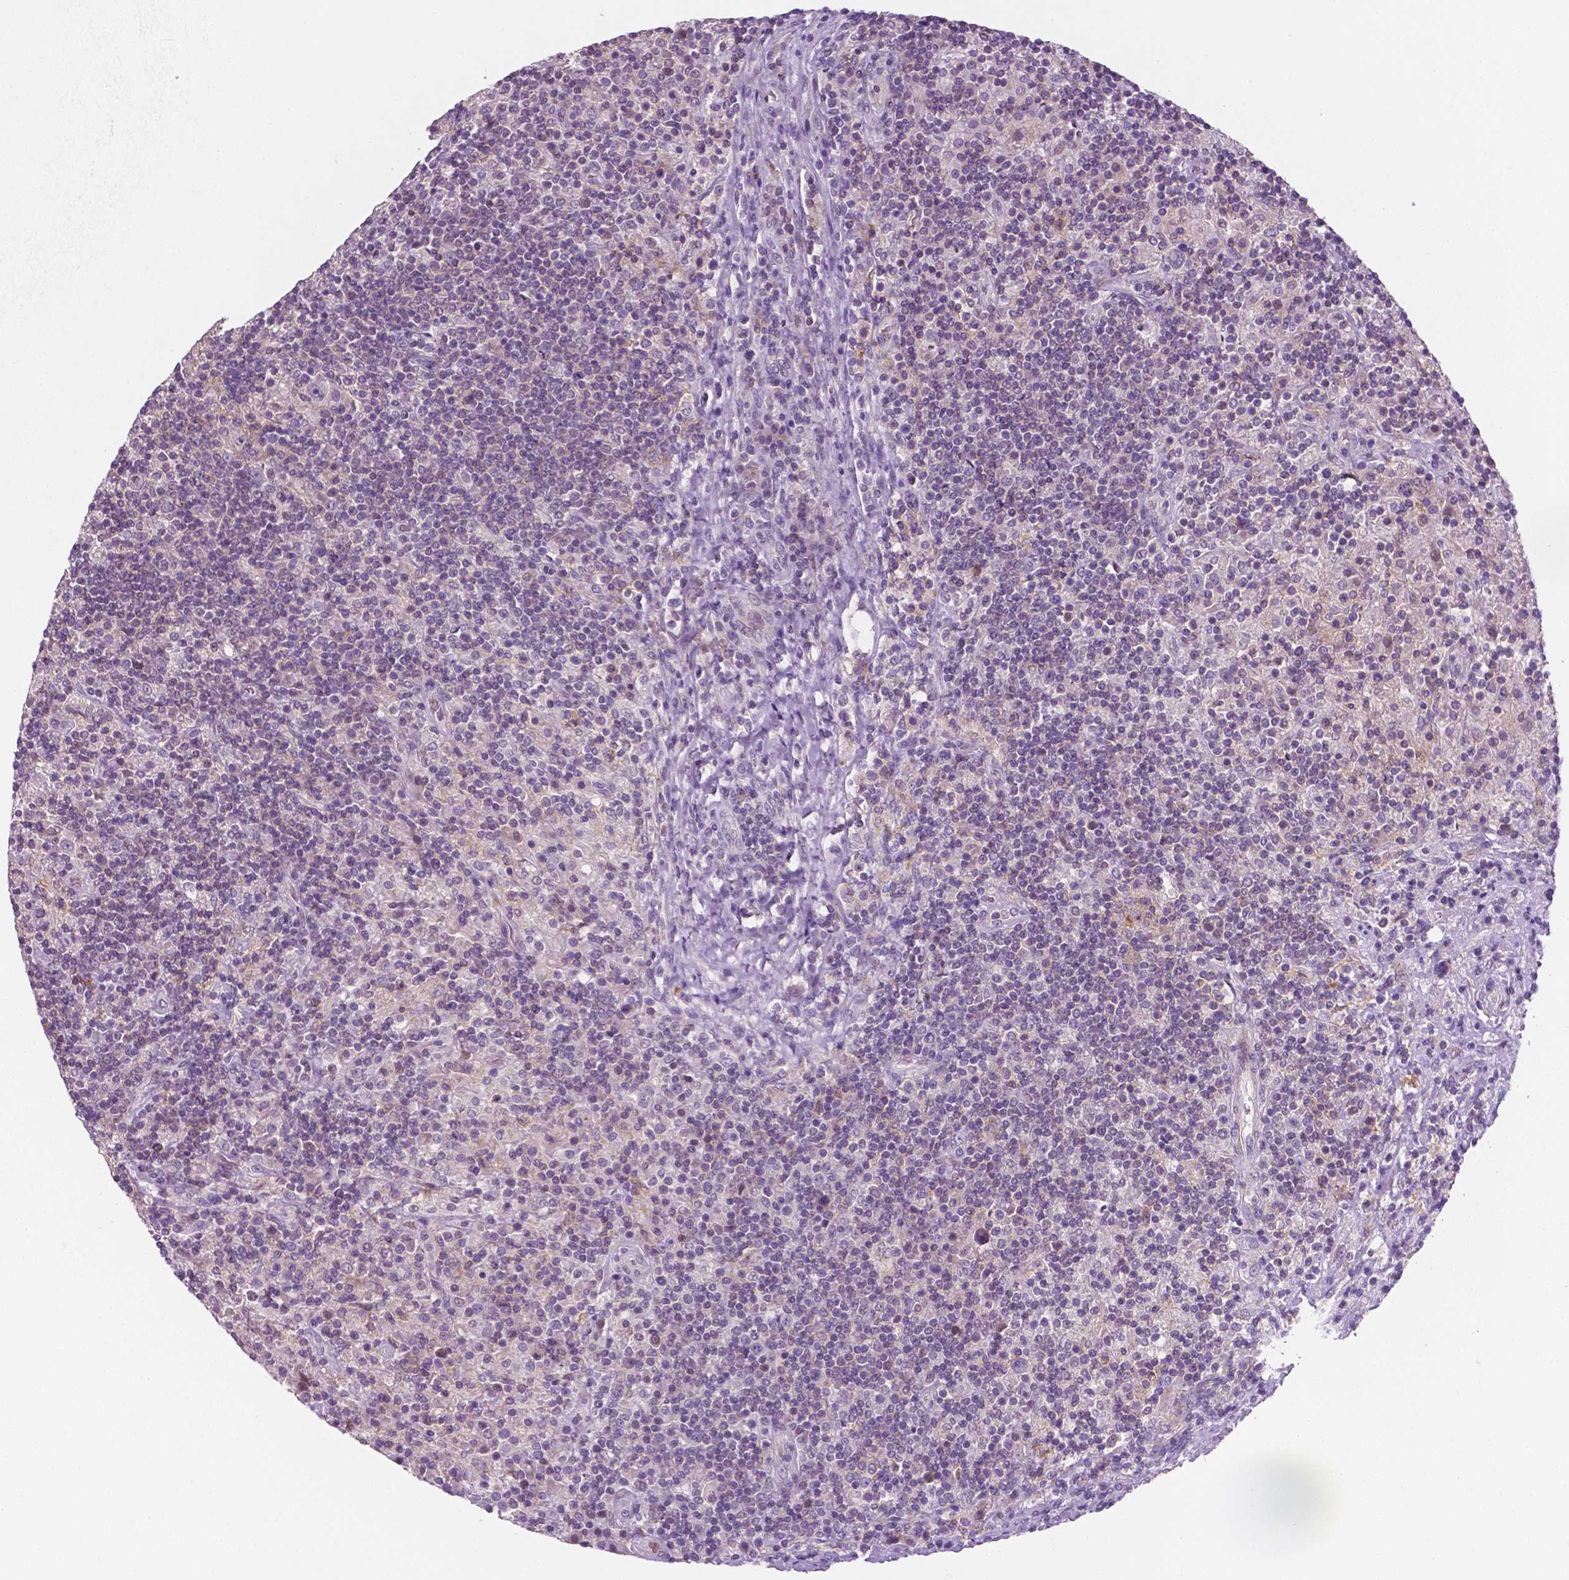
{"staining": {"intensity": "negative", "quantity": "none", "location": "none"}, "tissue": "lymphoma", "cell_type": "Tumor cells", "image_type": "cancer", "snomed": [{"axis": "morphology", "description": "Hodgkin's disease, NOS"}, {"axis": "topography", "description": "Lymph node"}], "caption": "Hodgkin's disease stained for a protein using immunohistochemistry reveals no positivity tumor cells.", "gene": "EGFR", "patient": {"sex": "male", "age": 70}}